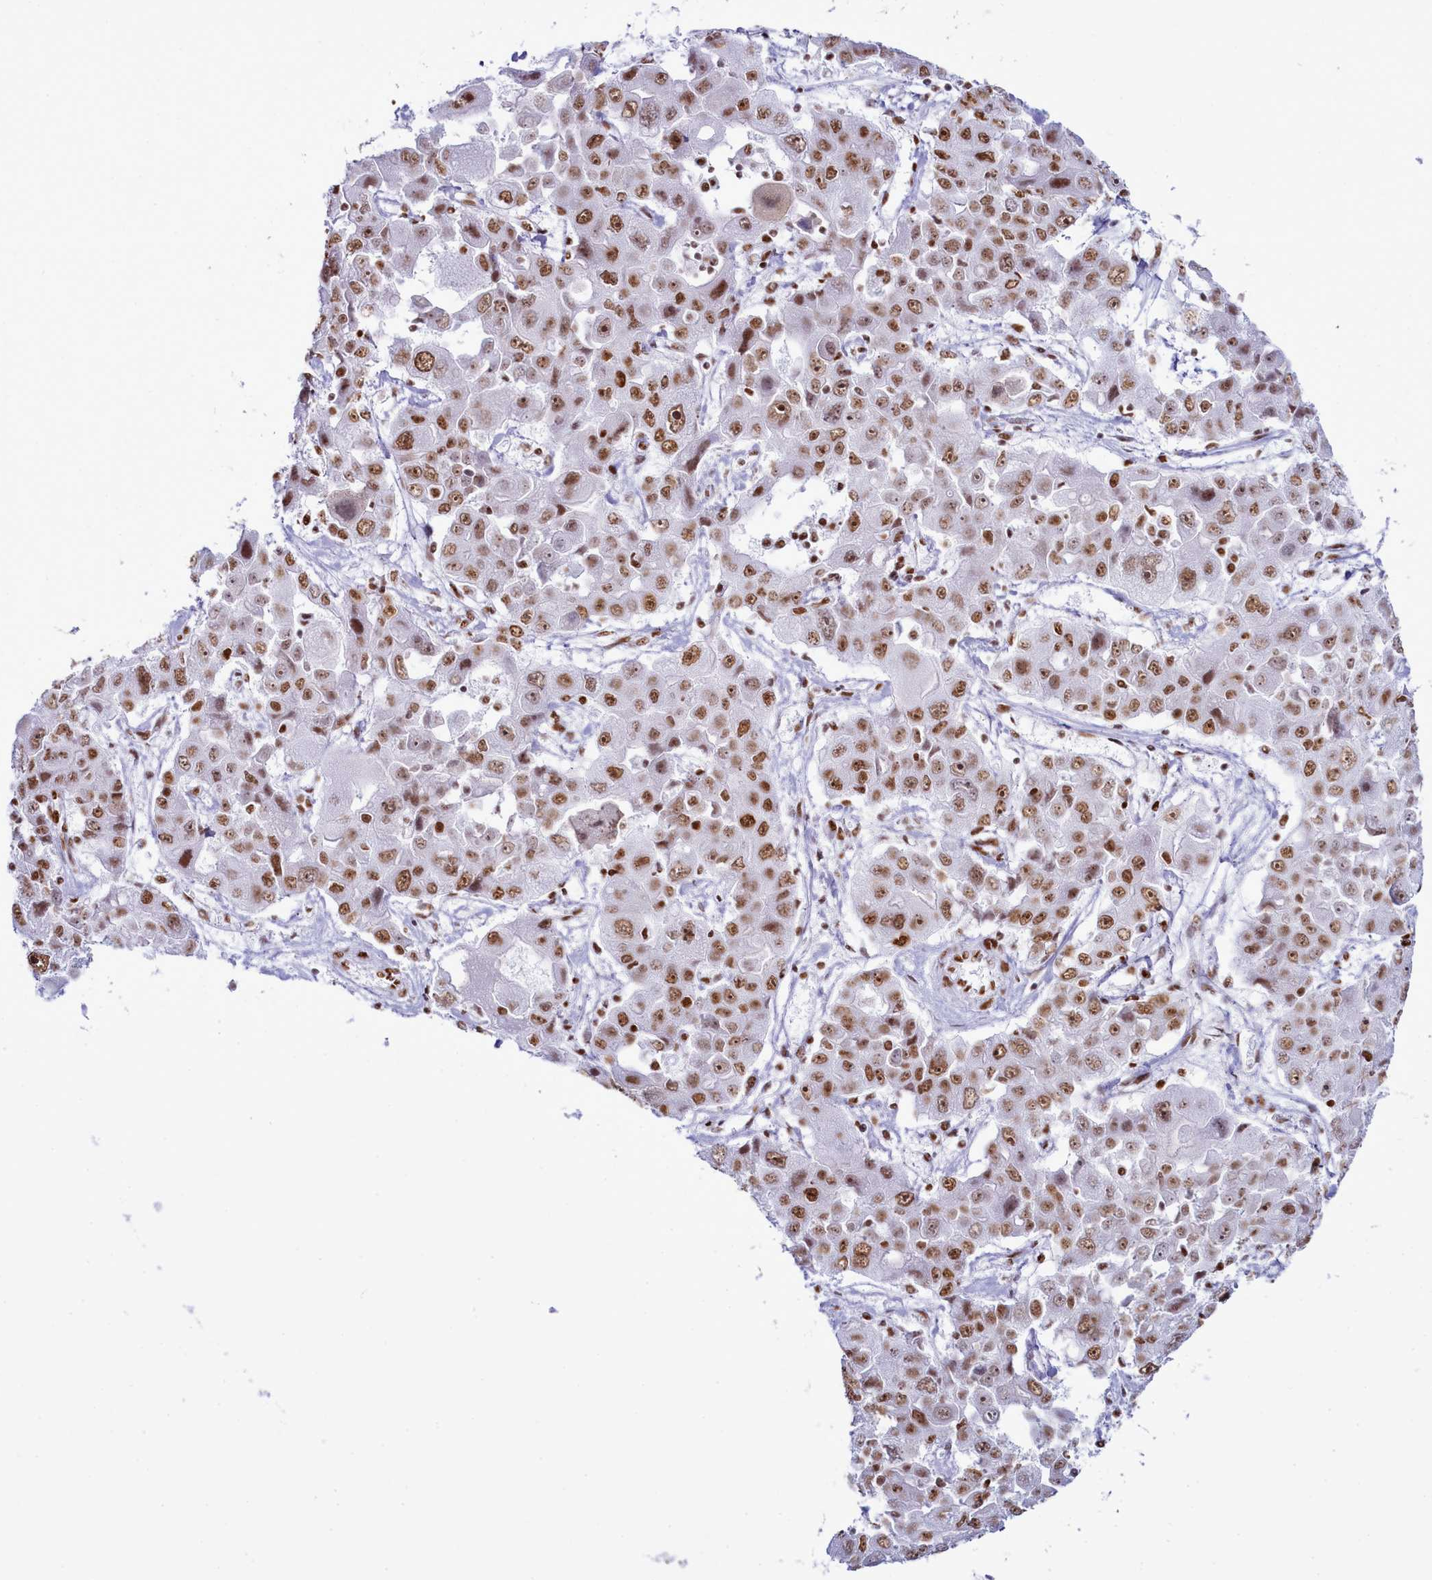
{"staining": {"intensity": "moderate", "quantity": ">75%", "location": "nuclear"}, "tissue": "liver cancer", "cell_type": "Tumor cells", "image_type": "cancer", "snomed": [{"axis": "morphology", "description": "Cholangiocarcinoma"}, {"axis": "topography", "description": "Liver"}], "caption": "This photomicrograph displays immunohistochemistry (IHC) staining of human liver cancer (cholangiocarcinoma), with medium moderate nuclear expression in approximately >75% of tumor cells.", "gene": "RALY", "patient": {"sex": "male", "age": 67}}